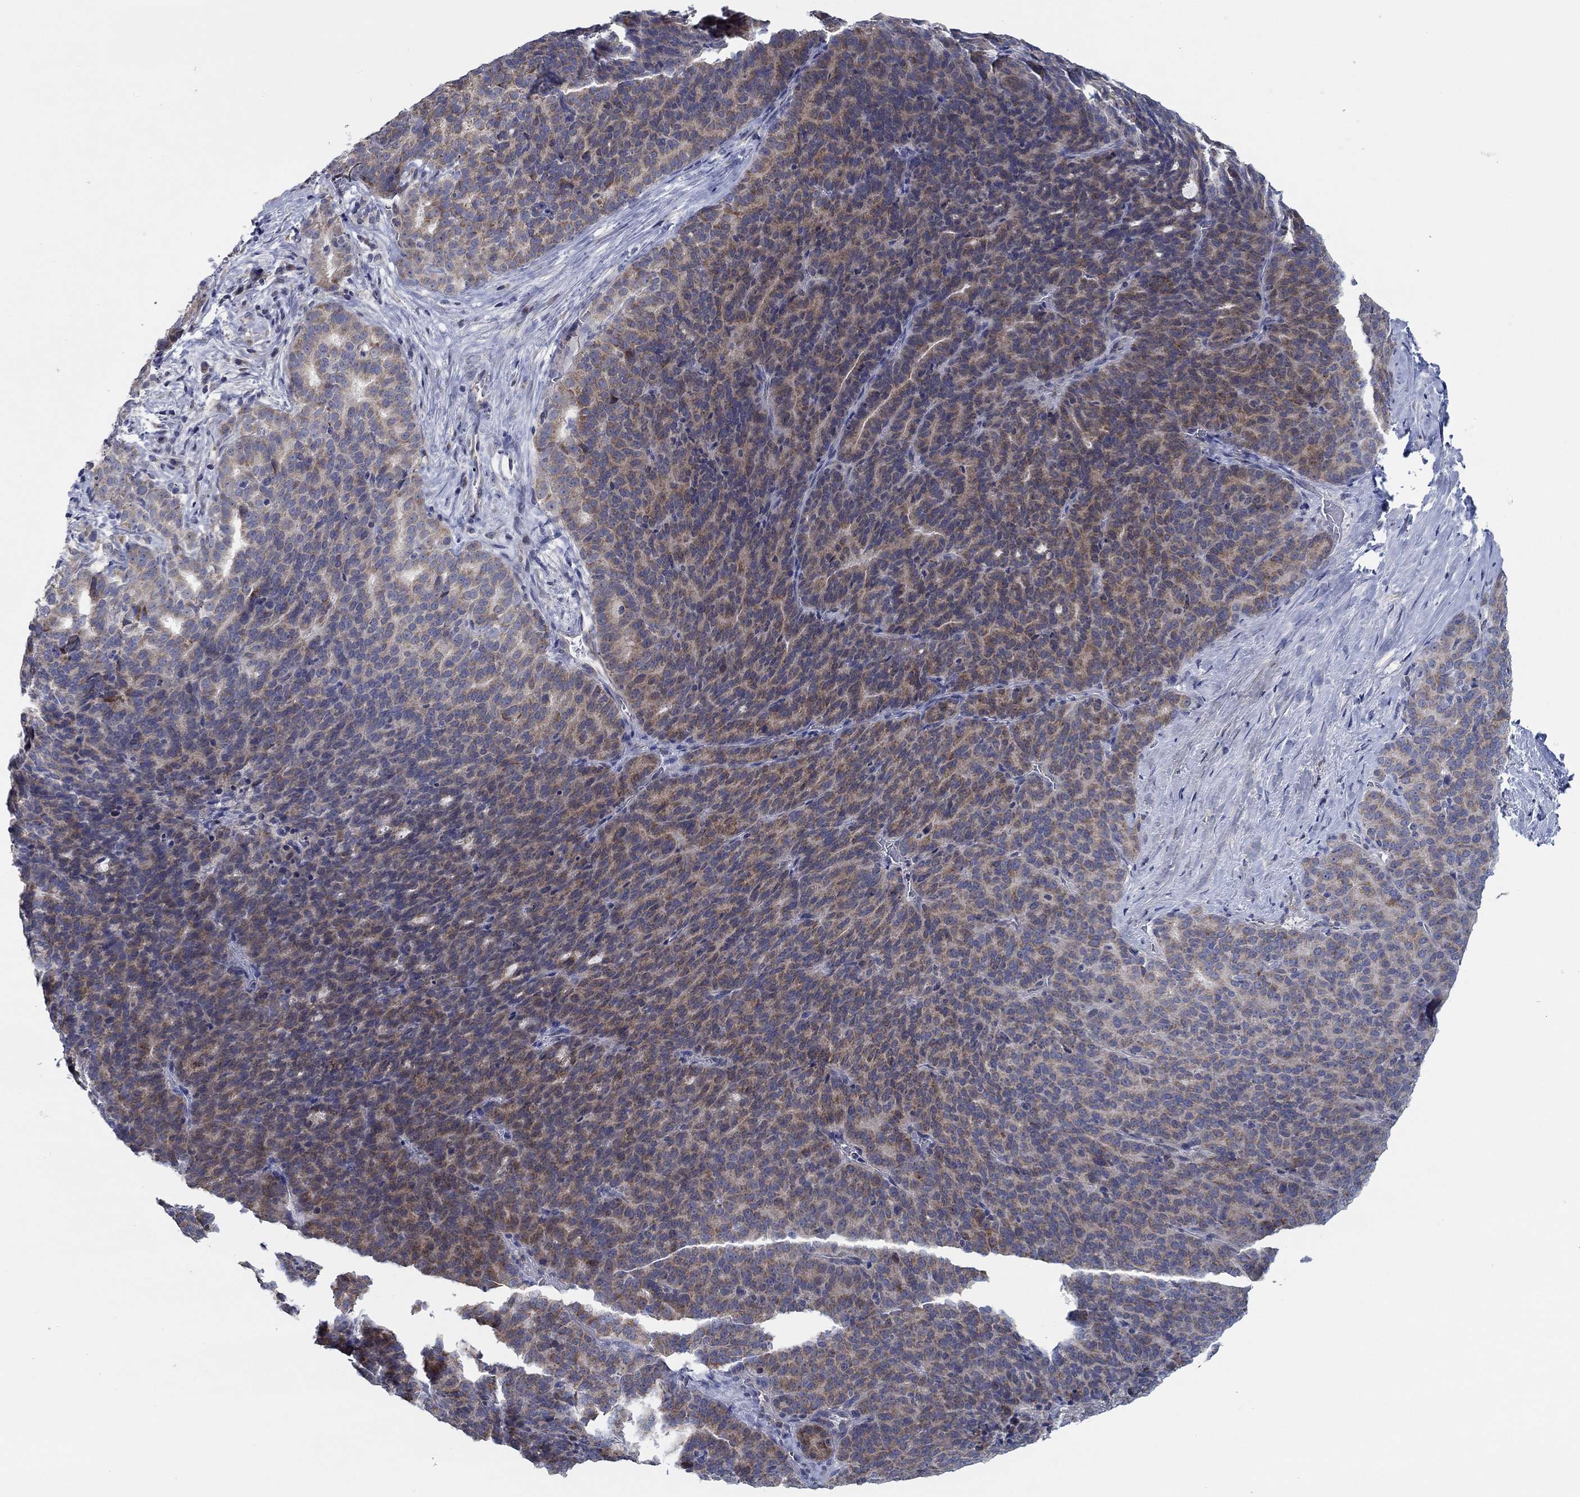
{"staining": {"intensity": "moderate", "quantity": ">75%", "location": "cytoplasmic/membranous"}, "tissue": "liver cancer", "cell_type": "Tumor cells", "image_type": "cancer", "snomed": [{"axis": "morphology", "description": "Cholangiocarcinoma"}, {"axis": "topography", "description": "Liver"}], "caption": "Tumor cells demonstrate moderate cytoplasmic/membranous positivity in approximately >75% of cells in liver cancer.", "gene": "CFAP61", "patient": {"sex": "female", "age": 47}}